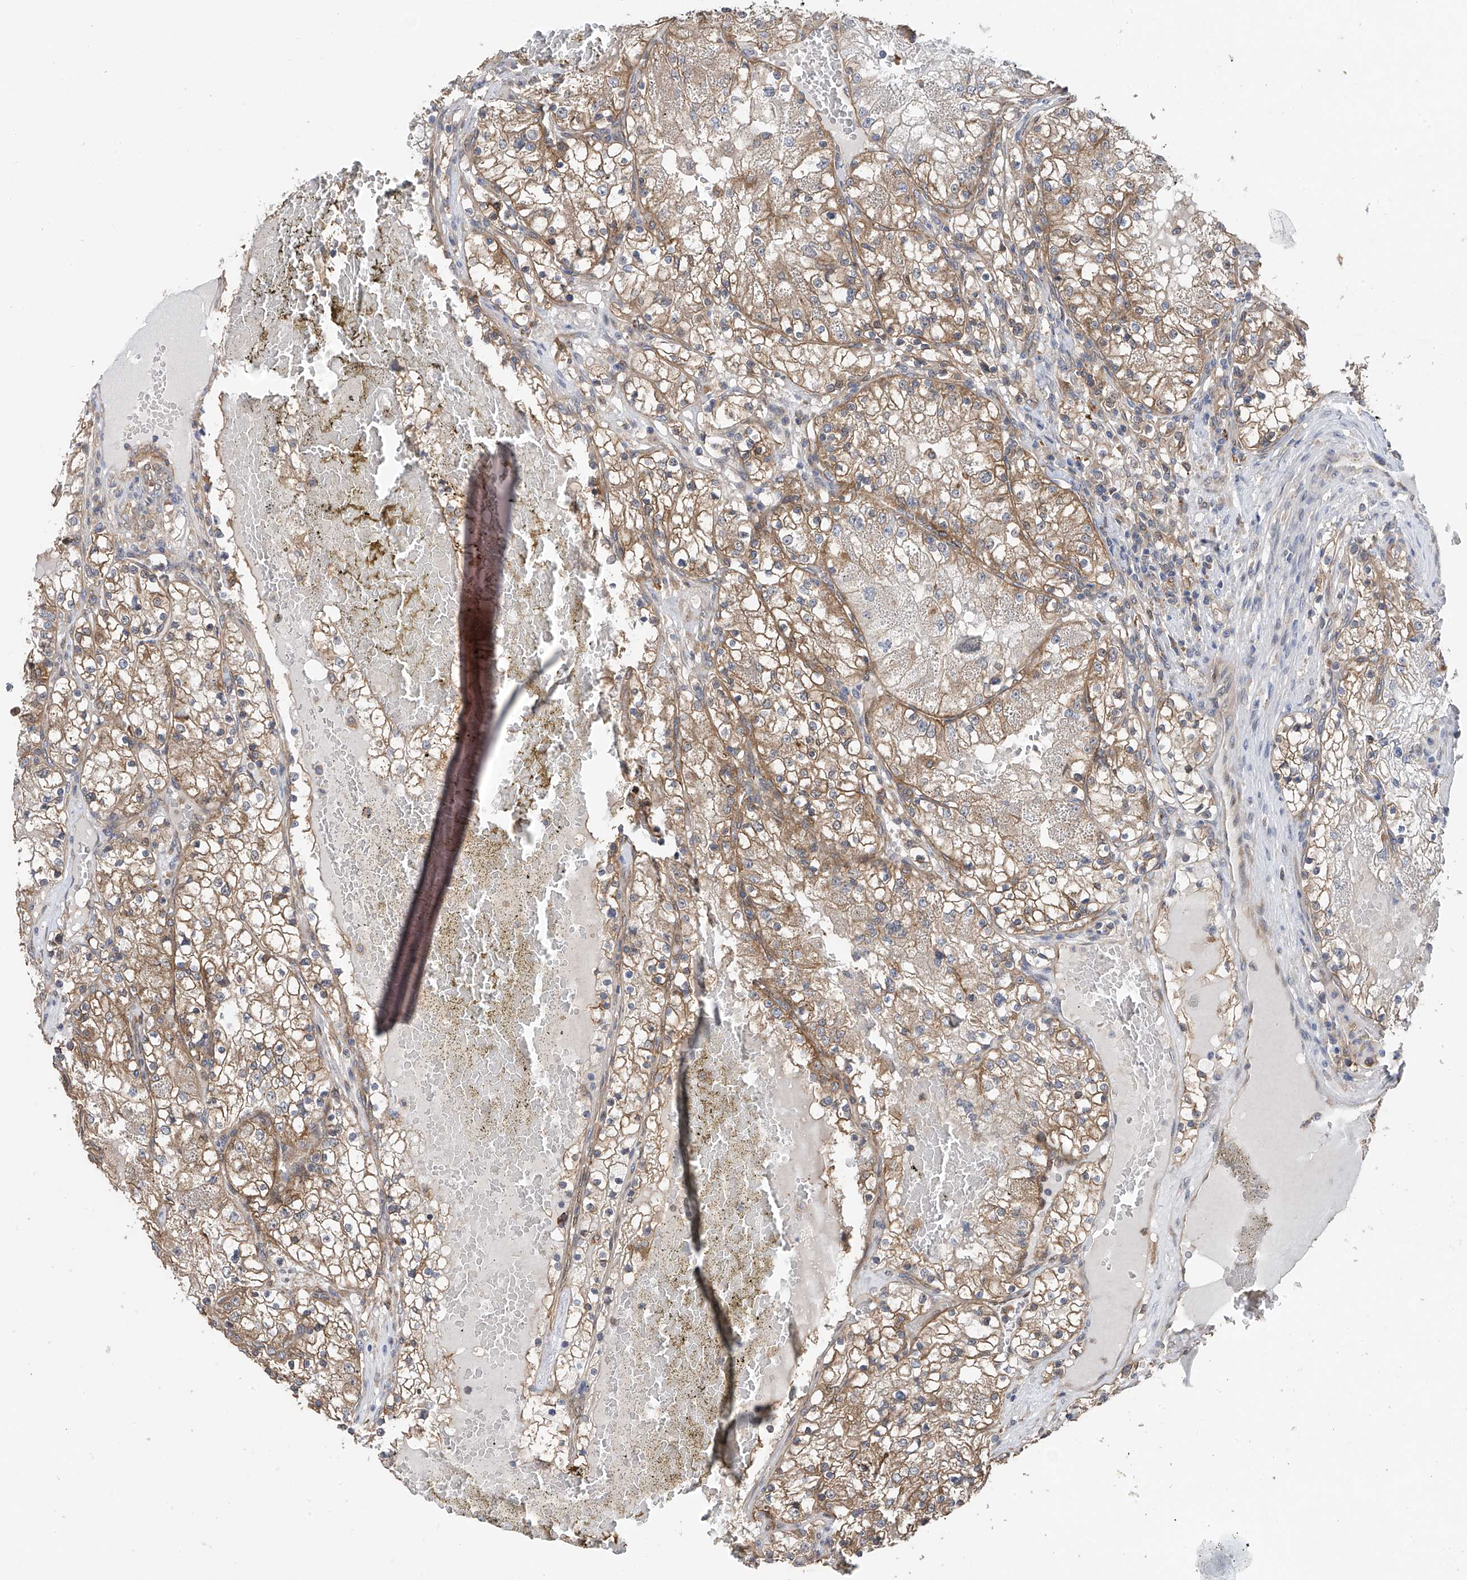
{"staining": {"intensity": "moderate", "quantity": ">75%", "location": "cytoplasmic/membranous"}, "tissue": "renal cancer", "cell_type": "Tumor cells", "image_type": "cancer", "snomed": [{"axis": "morphology", "description": "Normal tissue, NOS"}, {"axis": "morphology", "description": "Adenocarcinoma, NOS"}, {"axis": "topography", "description": "Kidney"}], "caption": "Adenocarcinoma (renal) stained with a protein marker displays moderate staining in tumor cells.", "gene": "CHPF", "patient": {"sex": "male", "age": 68}}